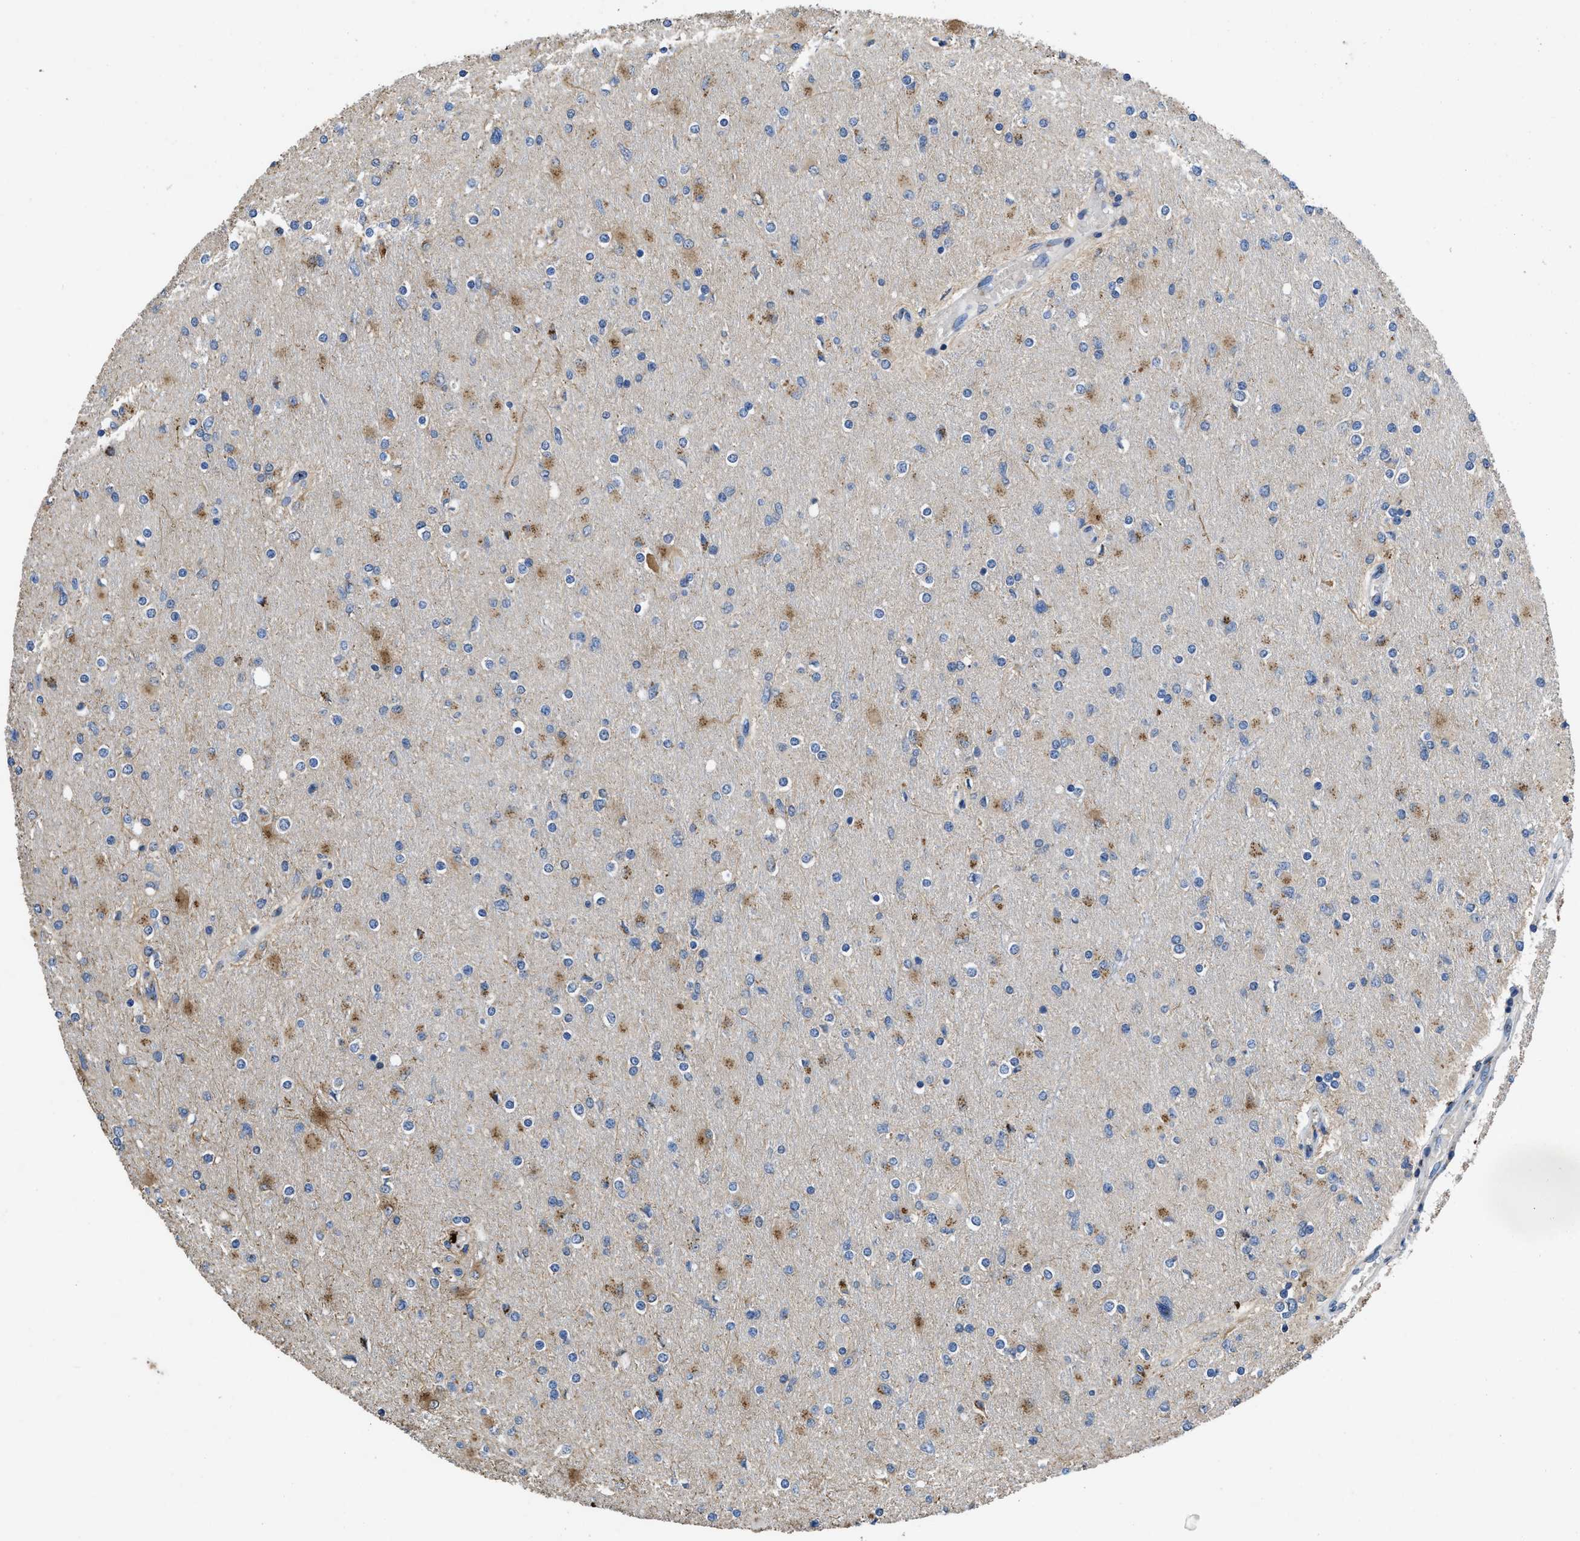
{"staining": {"intensity": "moderate", "quantity": "<25%", "location": "cytoplasmic/membranous"}, "tissue": "glioma", "cell_type": "Tumor cells", "image_type": "cancer", "snomed": [{"axis": "morphology", "description": "Glioma, malignant, High grade"}, {"axis": "topography", "description": "Cerebral cortex"}], "caption": "Immunohistochemical staining of human glioma demonstrates low levels of moderate cytoplasmic/membranous expression in approximately <25% of tumor cells.", "gene": "SIK2", "patient": {"sex": "female", "age": 36}}